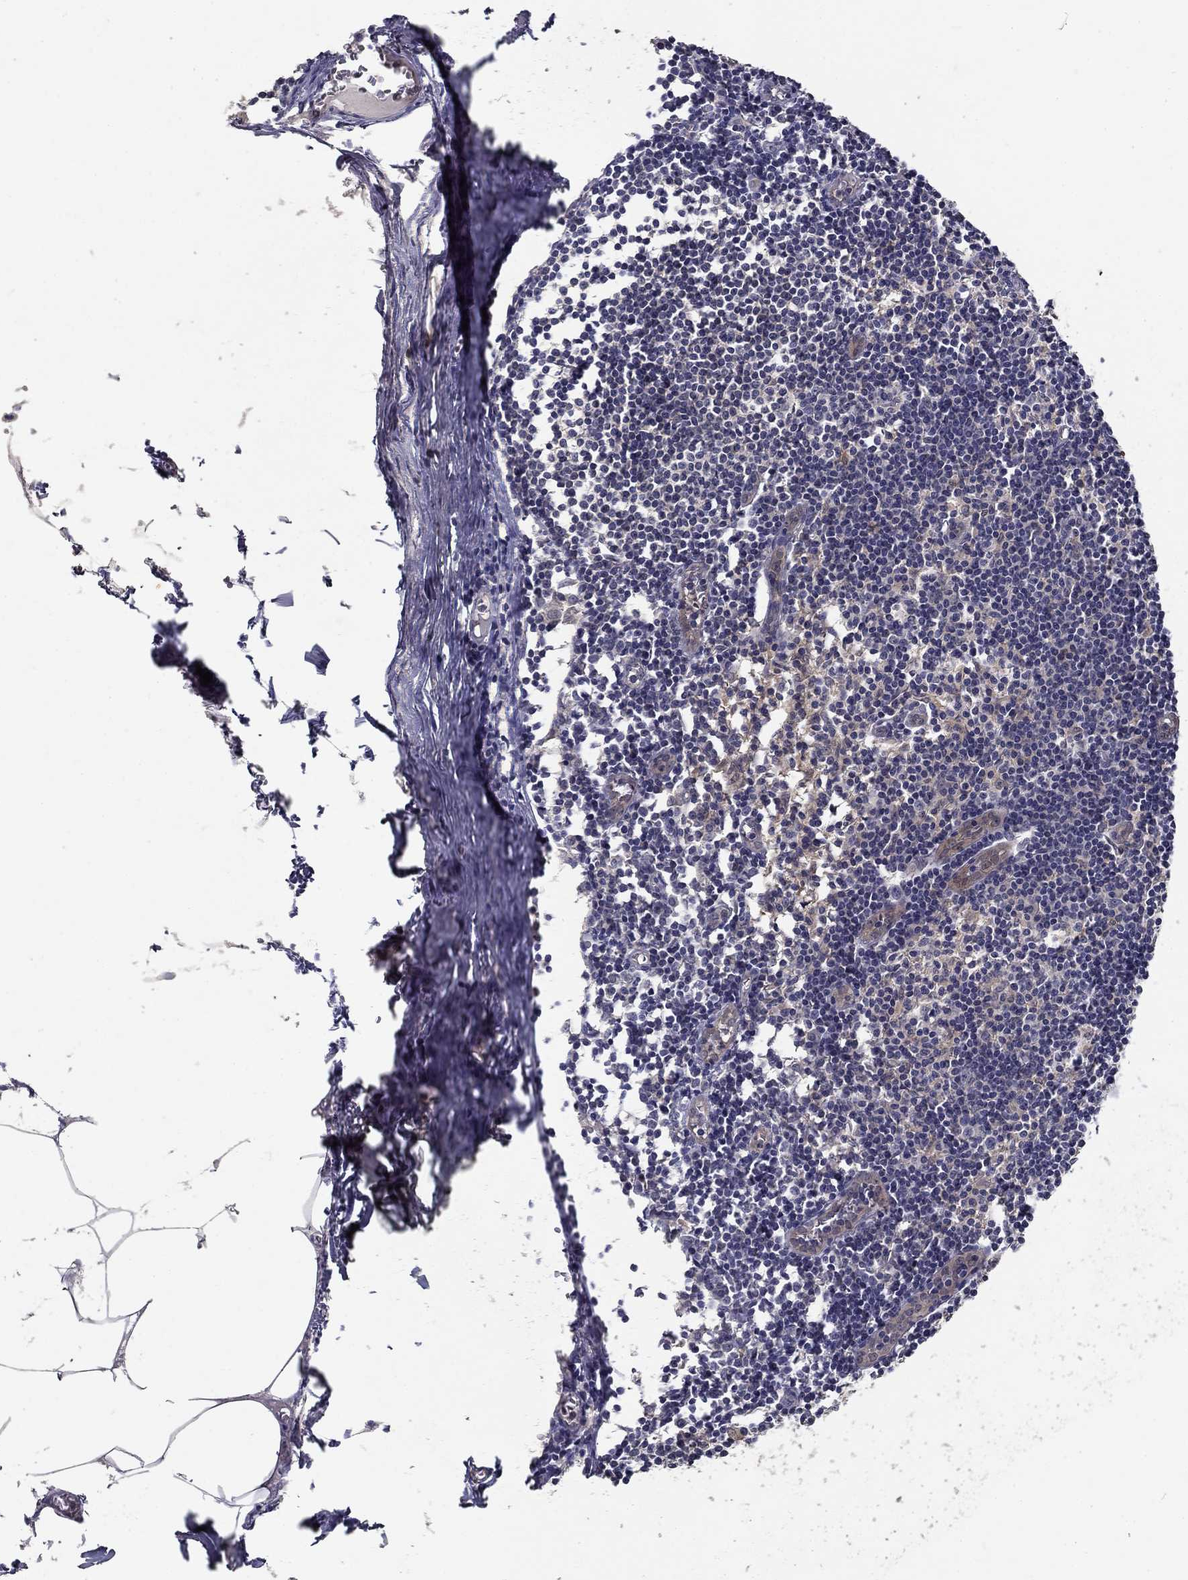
{"staining": {"intensity": "negative", "quantity": "none", "location": "none"}, "tissue": "lymph node", "cell_type": "Germinal center cells", "image_type": "normal", "snomed": [{"axis": "morphology", "description": "Normal tissue, NOS"}, {"axis": "topography", "description": "Lymph node"}], "caption": "Human lymph node stained for a protein using IHC exhibits no staining in germinal center cells.", "gene": "GLTP", "patient": {"sex": "male", "age": 59}}